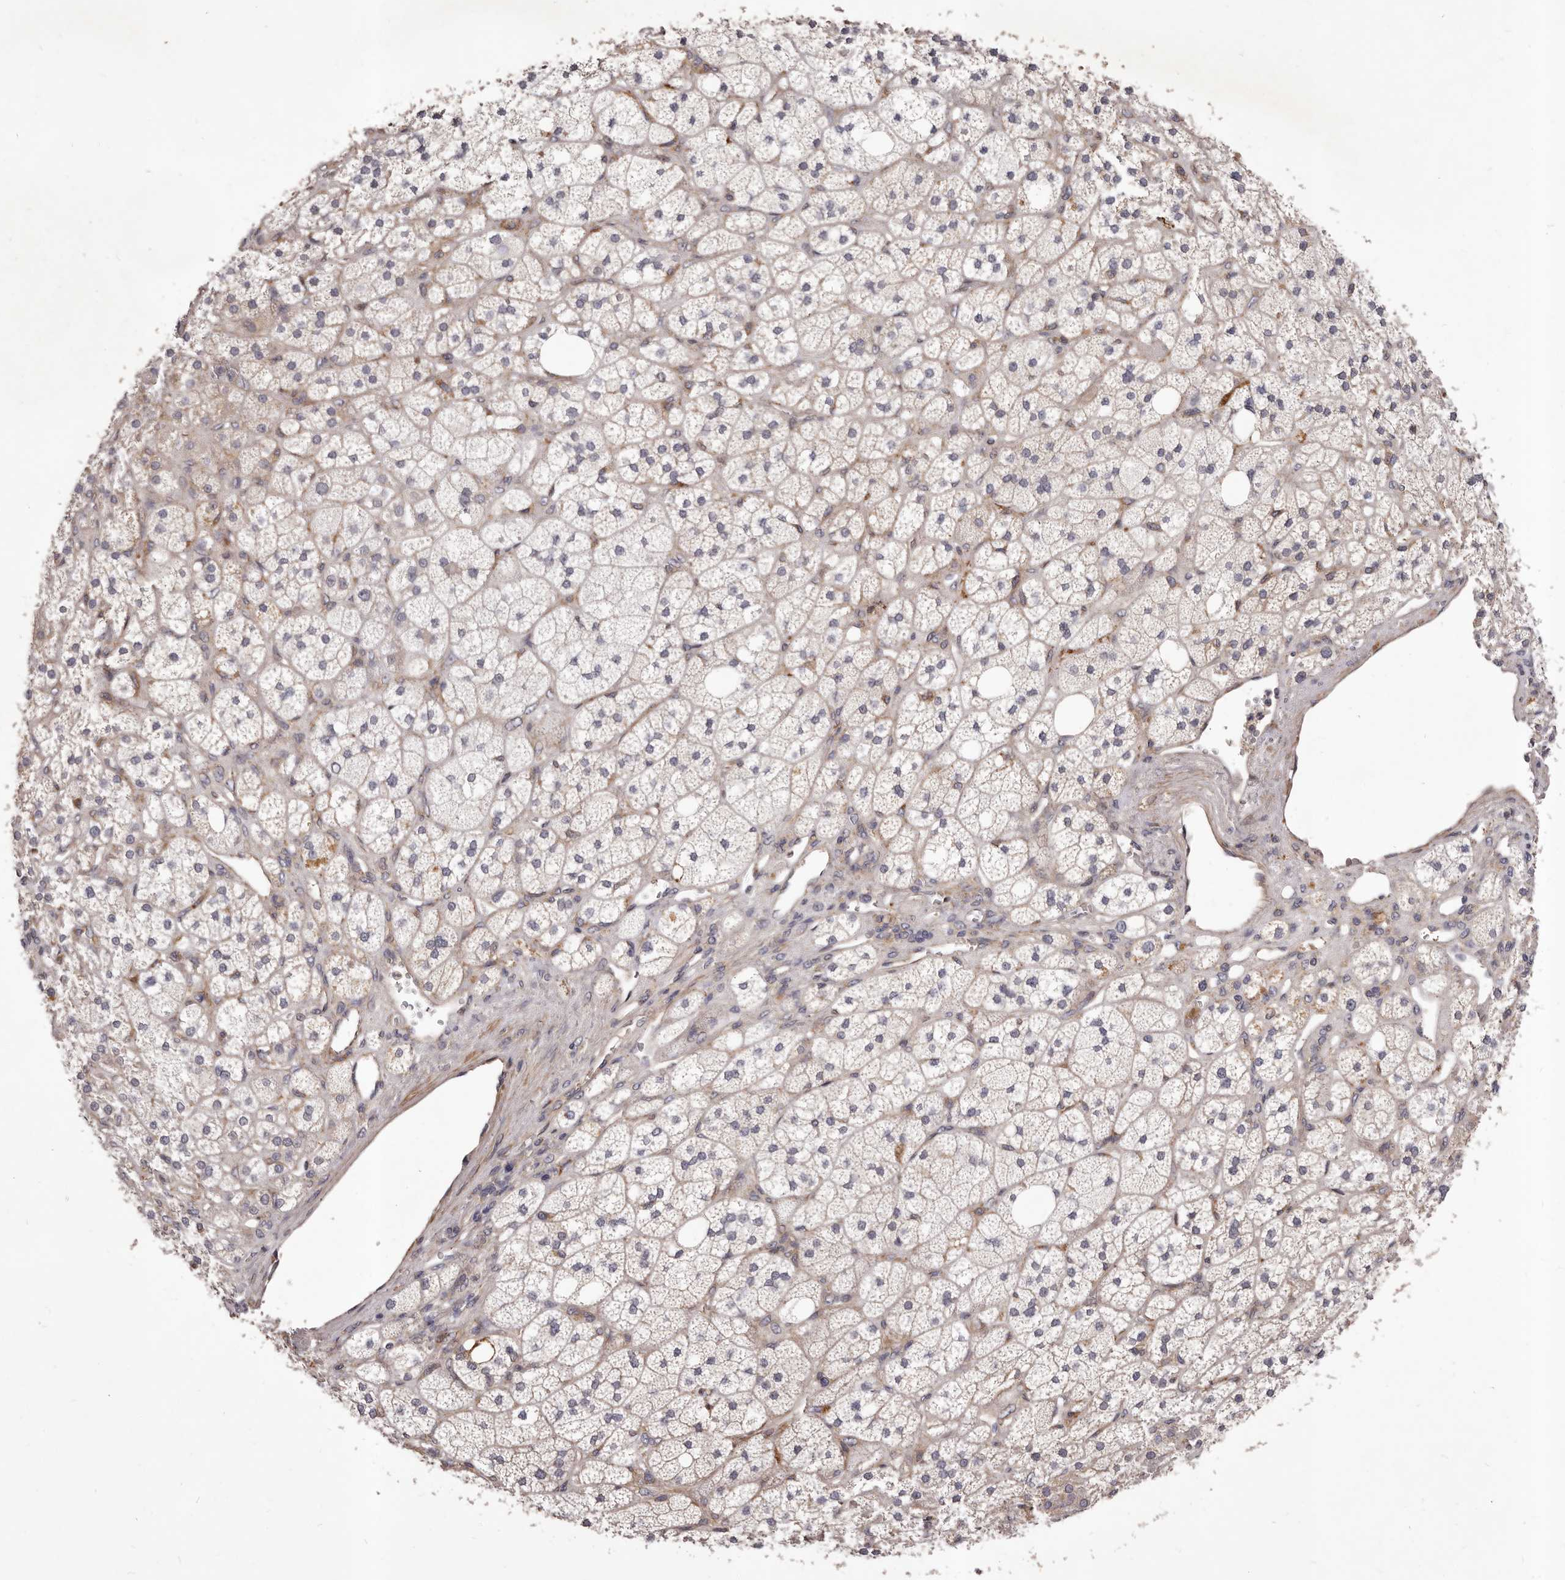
{"staining": {"intensity": "weak", "quantity": "25%-75%", "location": "cytoplasmic/membranous"}, "tissue": "adrenal gland", "cell_type": "Glandular cells", "image_type": "normal", "snomed": [{"axis": "morphology", "description": "Normal tissue, NOS"}, {"axis": "topography", "description": "Adrenal gland"}], "caption": "Glandular cells show low levels of weak cytoplasmic/membranous positivity in about 25%-75% of cells in unremarkable adrenal gland. (Brightfield microscopy of DAB IHC at high magnification).", "gene": "ALPK1", "patient": {"sex": "male", "age": 61}}